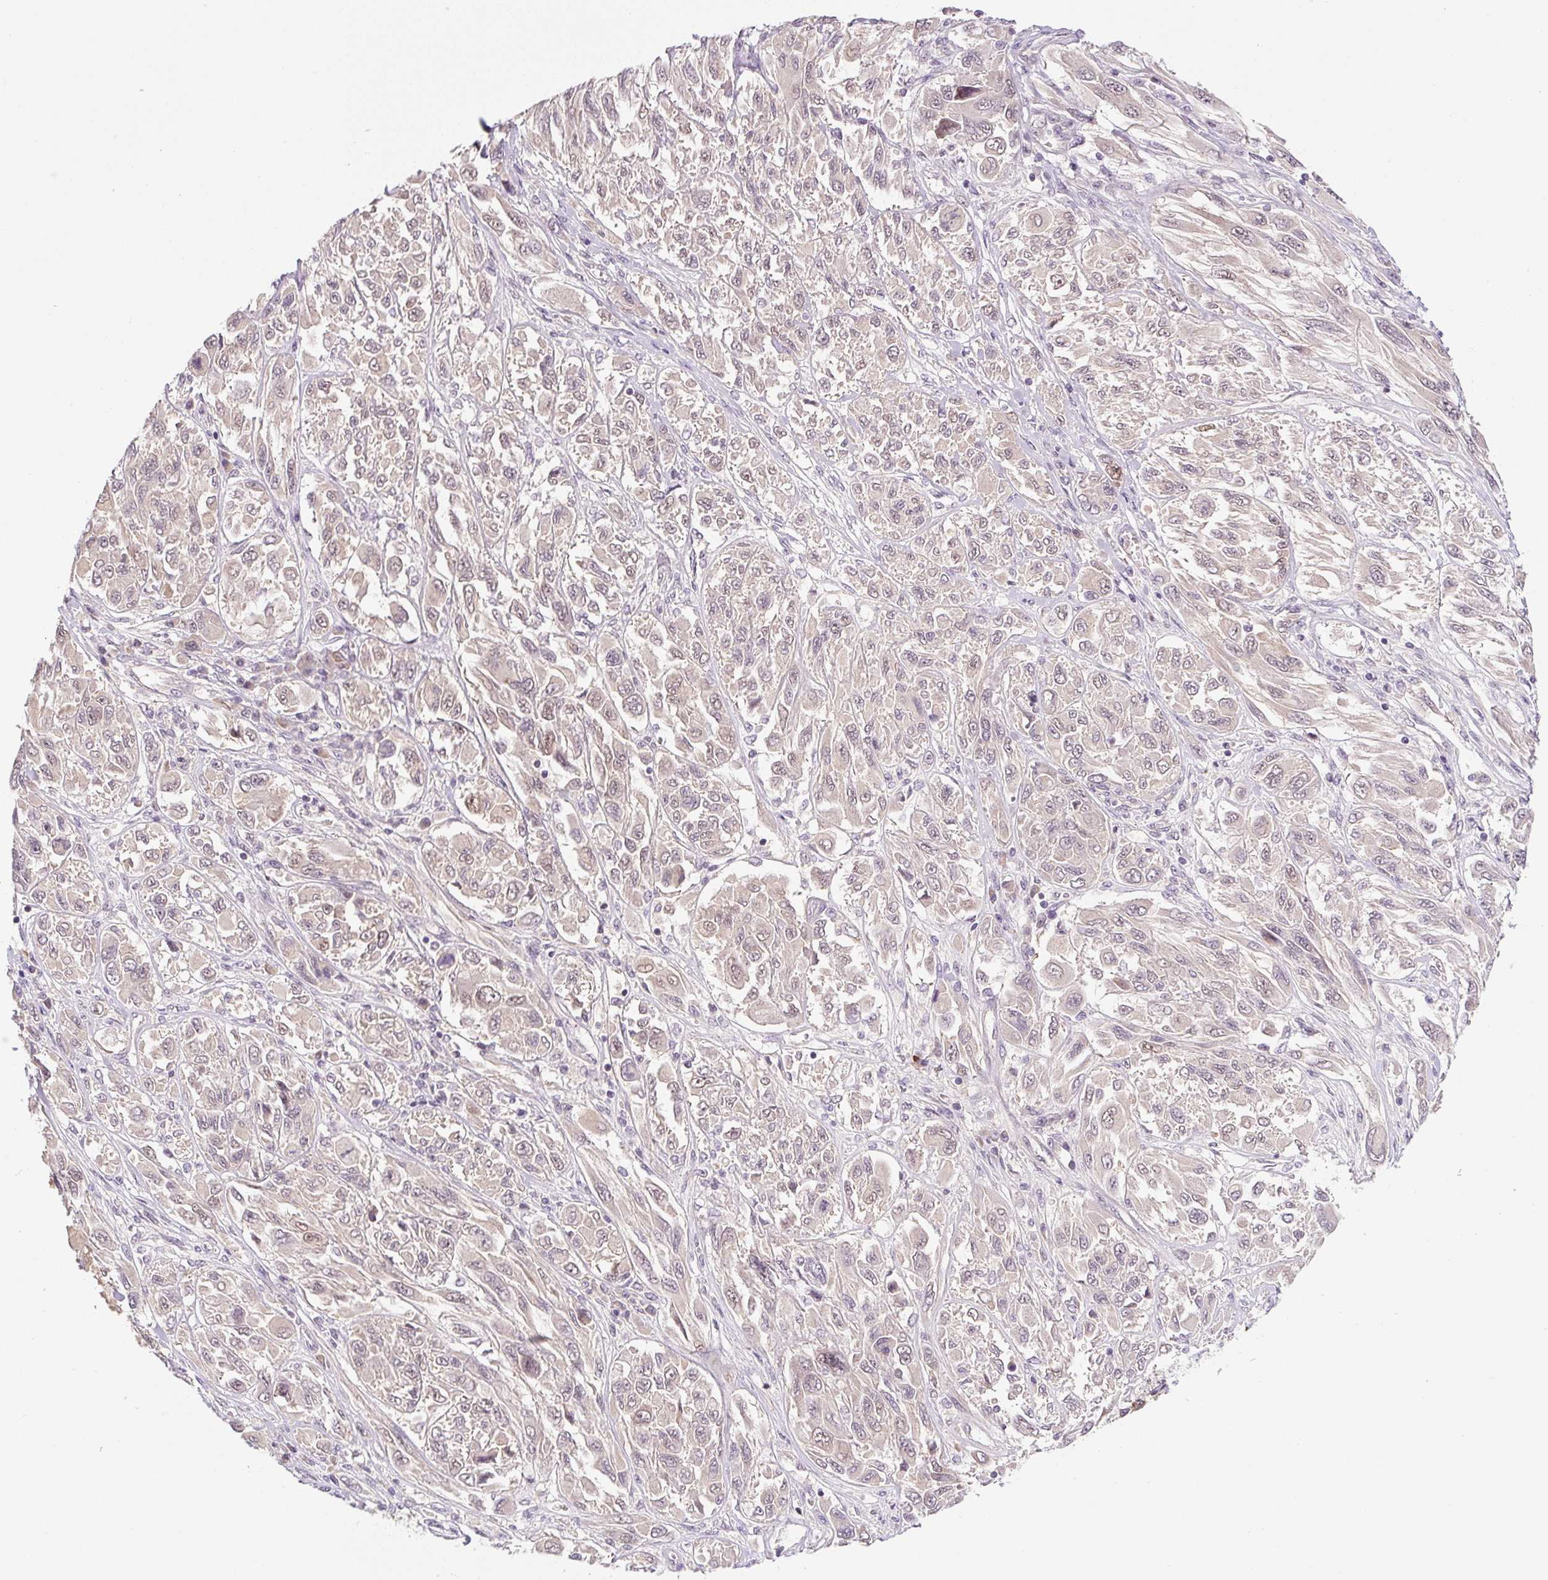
{"staining": {"intensity": "weak", "quantity": "<25%", "location": "cytoplasmic/membranous"}, "tissue": "melanoma", "cell_type": "Tumor cells", "image_type": "cancer", "snomed": [{"axis": "morphology", "description": "Malignant melanoma, NOS"}, {"axis": "topography", "description": "Skin"}], "caption": "There is no significant expression in tumor cells of malignant melanoma.", "gene": "PRKAA2", "patient": {"sex": "female", "age": 91}}